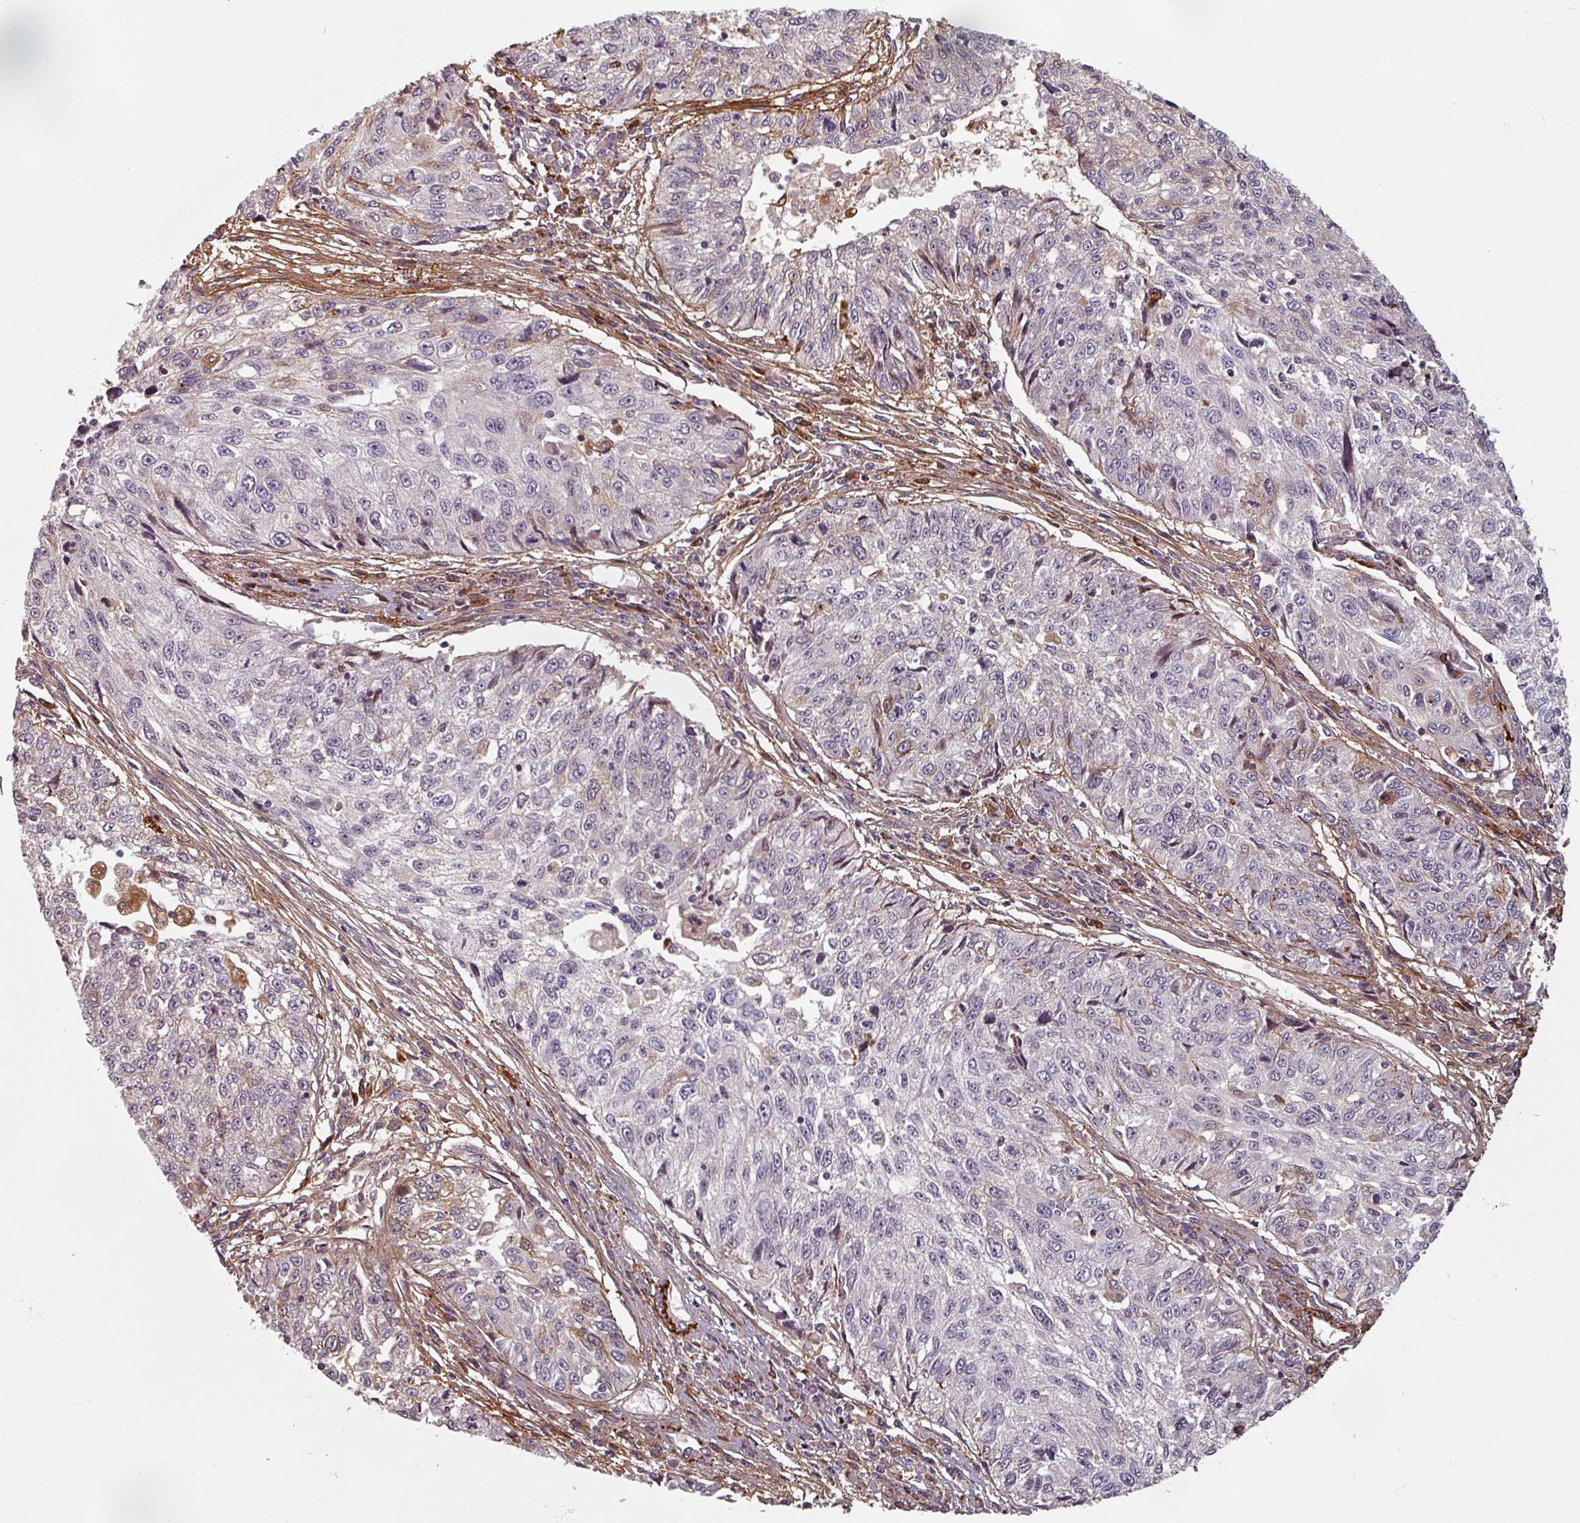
{"staining": {"intensity": "negative", "quantity": "none", "location": "none"}, "tissue": "cervical cancer", "cell_type": "Tumor cells", "image_type": "cancer", "snomed": [{"axis": "morphology", "description": "Squamous cell carcinoma, NOS"}, {"axis": "topography", "description": "Cervix"}], "caption": "Tumor cells are negative for protein expression in human cervical cancer (squamous cell carcinoma).", "gene": "CYB5RL", "patient": {"sex": "female", "age": 57}}